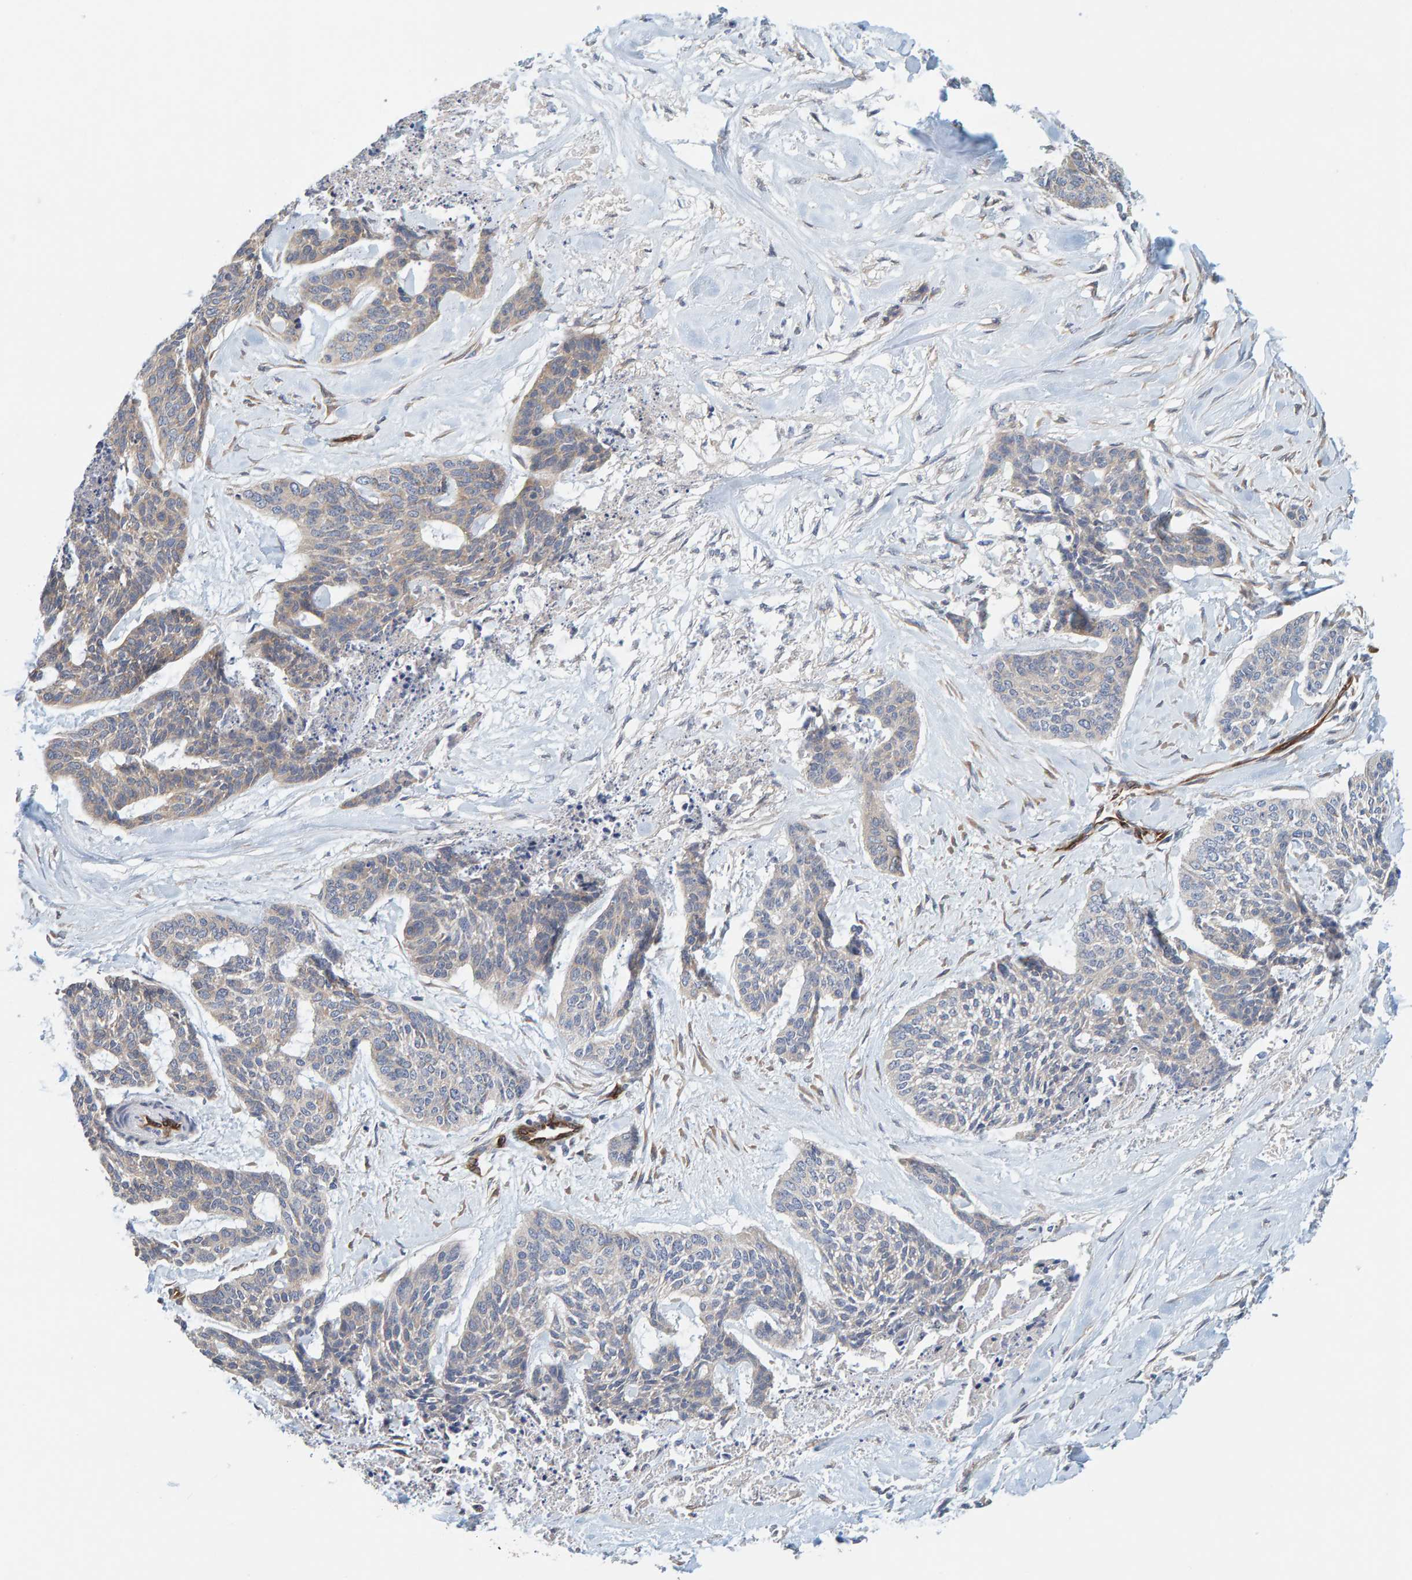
{"staining": {"intensity": "weak", "quantity": "<25%", "location": "cytoplasmic/membranous"}, "tissue": "skin cancer", "cell_type": "Tumor cells", "image_type": "cancer", "snomed": [{"axis": "morphology", "description": "Basal cell carcinoma"}, {"axis": "topography", "description": "Skin"}], "caption": "The micrograph exhibits no significant staining in tumor cells of skin cancer (basal cell carcinoma). (DAB (3,3'-diaminobenzidine) immunohistochemistry (IHC) with hematoxylin counter stain).", "gene": "PRKD2", "patient": {"sex": "female", "age": 64}}